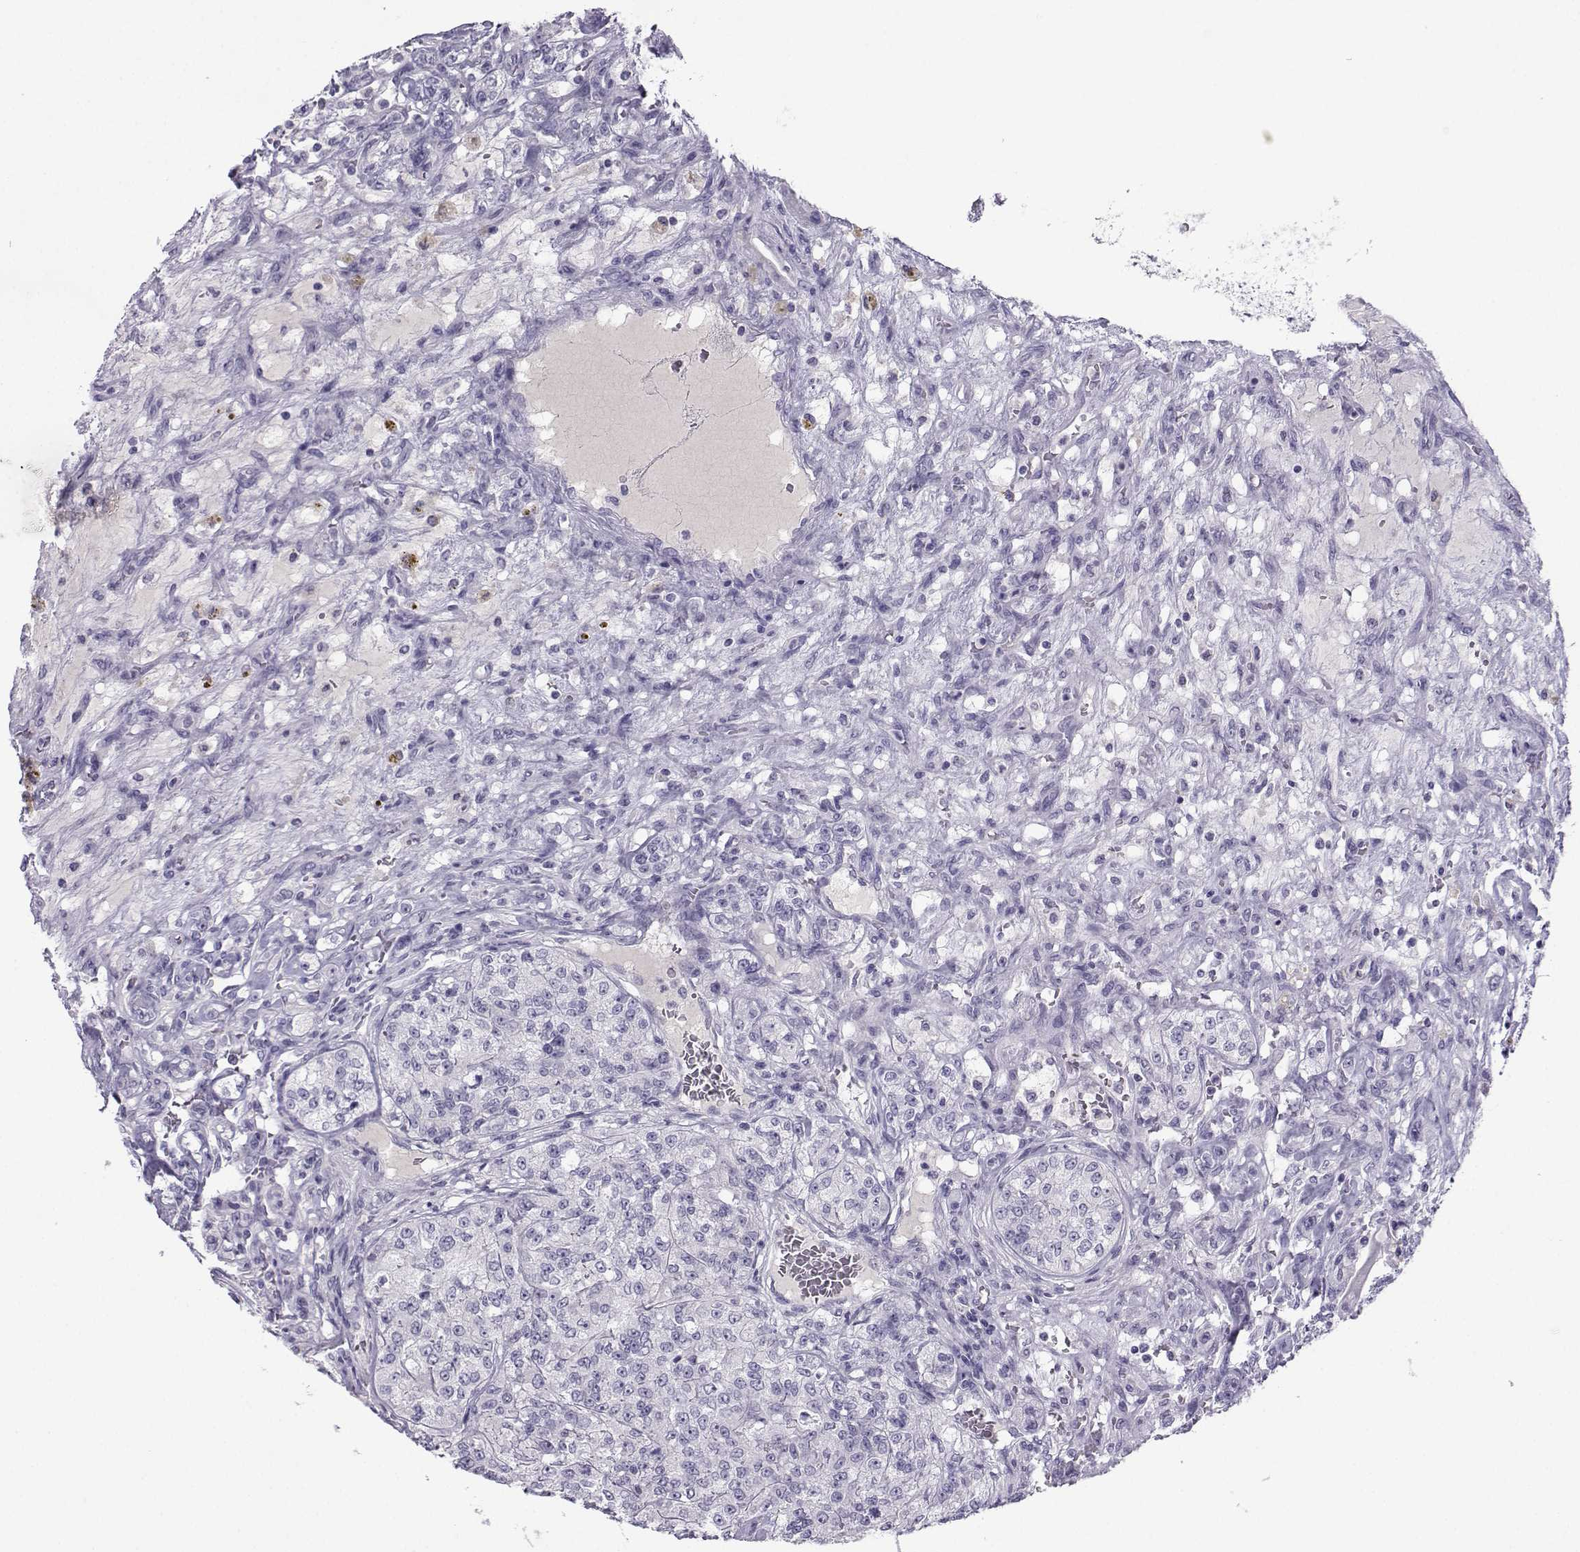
{"staining": {"intensity": "negative", "quantity": "none", "location": "none"}, "tissue": "renal cancer", "cell_type": "Tumor cells", "image_type": "cancer", "snomed": [{"axis": "morphology", "description": "Adenocarcinoma, NOS"}, {"axis": "topography", "description": "Kidney"}], "caption": "This is an immunohistochemistry micrograph of human renal cancer (adenocarcinoma). There is no staining in tumor cells.", "gene": "ARMC2", "patient": {"sex": "female", "age": 63}}